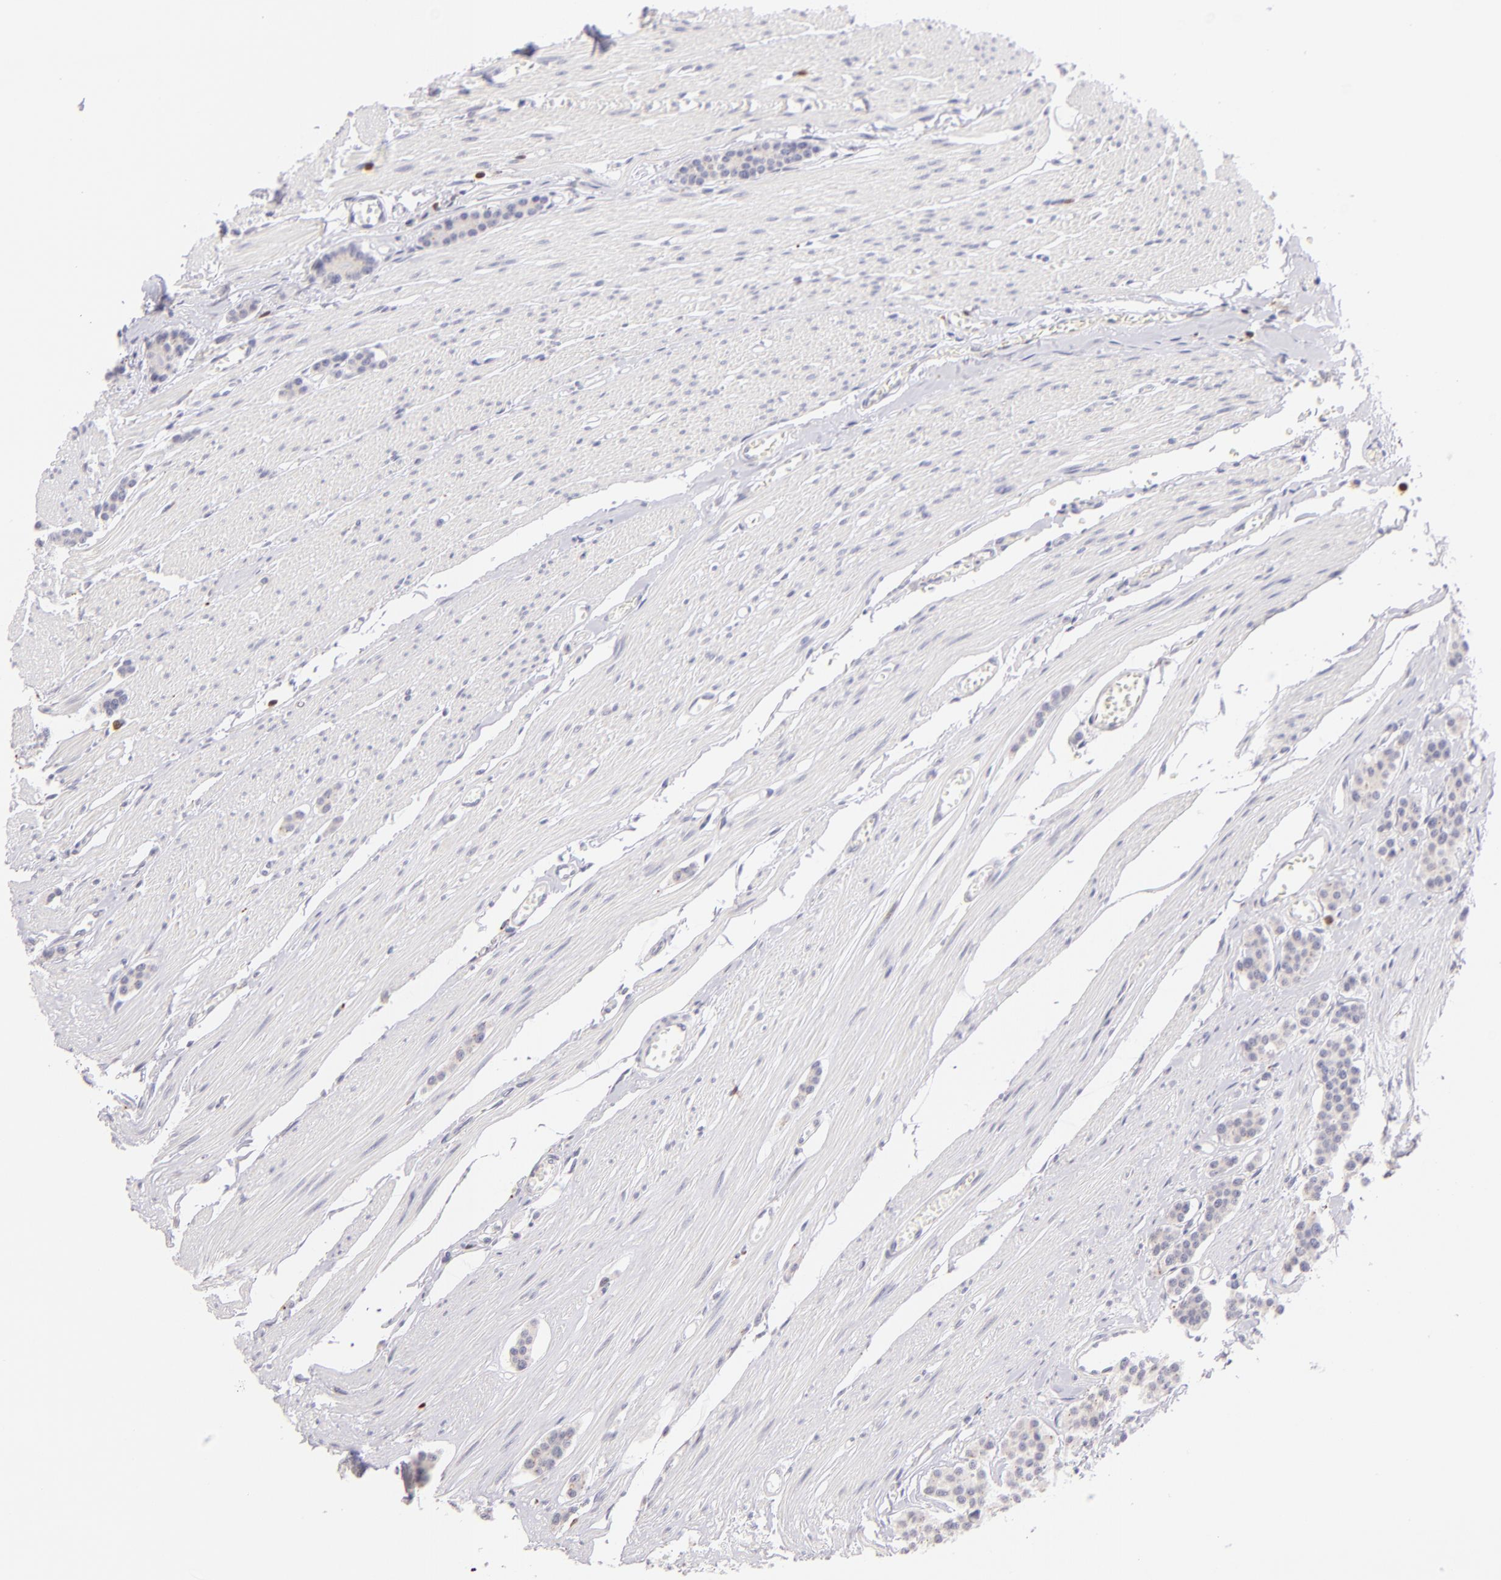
{"staining": {"intensity": "negative", "quantity": "none", "location": "none"}, "tissue": "carcinoid", "cell_type": "Tumor cells", "image_type": "cancer", "snomed": [{"axis": "morphology", "description": "Carcinoid, malignant, NOS"}, {"axis": "topography", "description": "Small intestine"}], "caption": "The immunohistochemistry photomicrograph has no significant staining in tumor cells of carcinoid tissue. (DAB IHC visualized using brightfield microscopy, high magnification).", "gene": "ZAP70", "patient": {"sex": "male", "age": 60}}